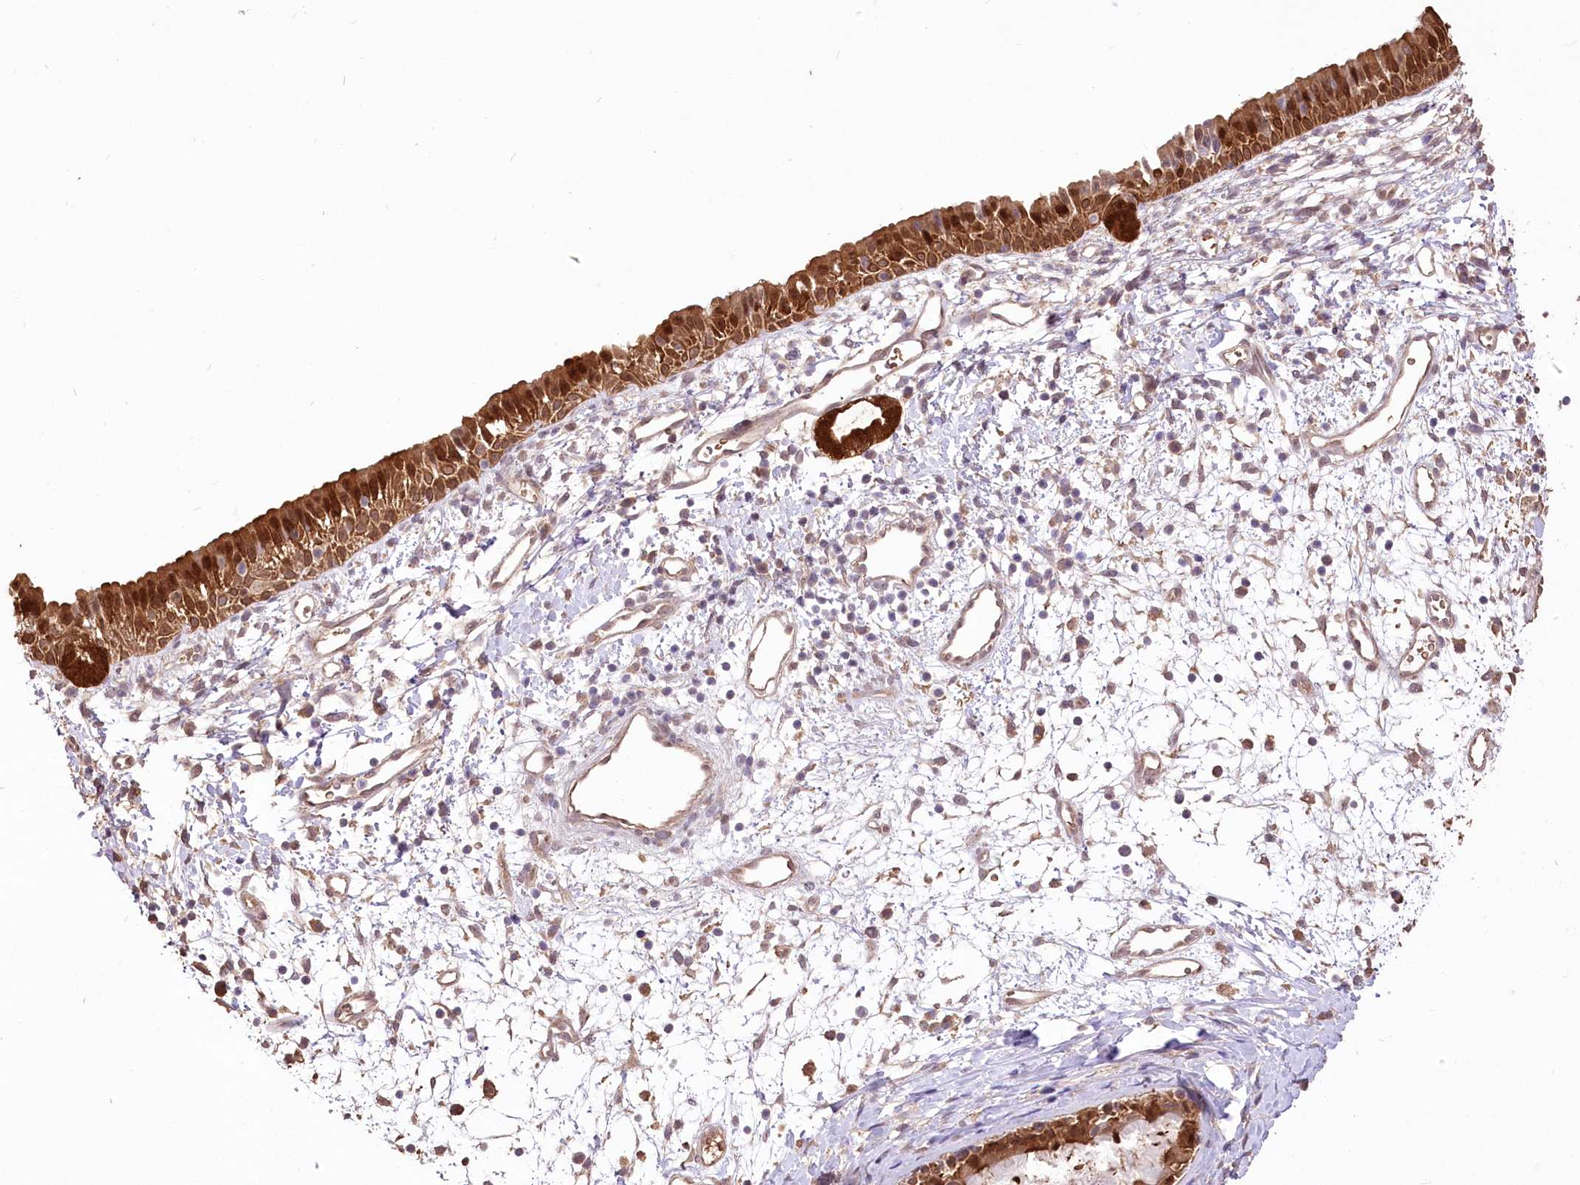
{"staining": {"intensity": "strong", "quantity": ">75%", "location": "cytoplasmic/membranous,nuclear"}, "tissue": "nasopharynx", "cell_type": "Respiratory epithelial cells", "image_type": "normal", "snomed": [{"axis": "morphology", "description": "Normal tissue, NOS"}, {"axis": "topography", "description": "Nasopharynx"}], "caption": "Protein analysis of unremarkable nasopharynx shows strong cytoplasmic/membranous,nuclear expression in about >75% of respiratory epithelial cells.", "gene": "R3HDM2", "patient": {"sex": "male", "age": 22}}